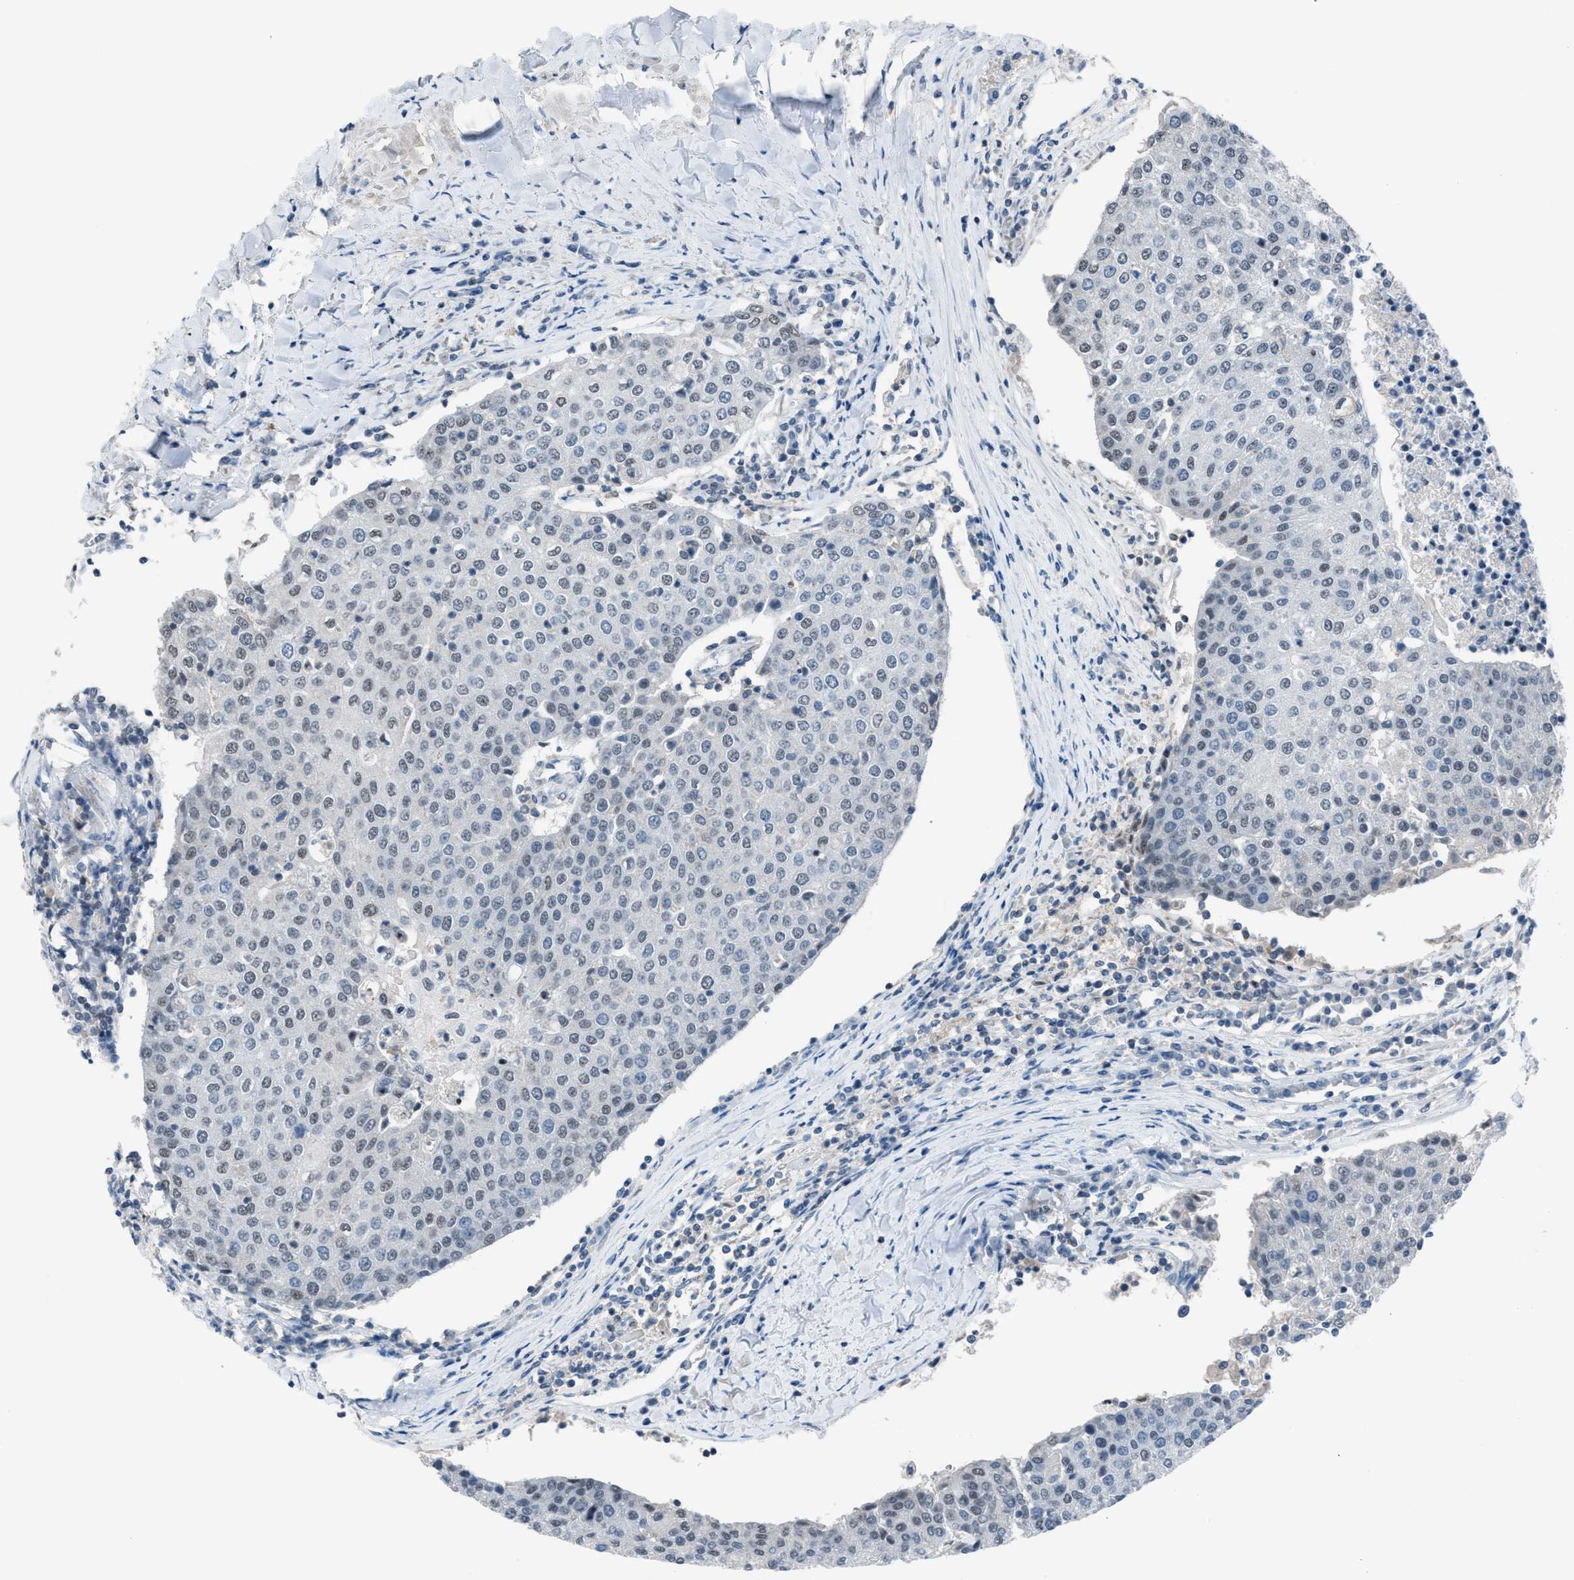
{"staining": {"intensity": "negative", "quantity": "none", "location": "none"}, "tissue": "urothelial cancer", "cell_type": "Tumor cells", "image_type": "cancer", "snomed": [{"axis": "morphology", "description": "Urothelial carcinoma, High grade"}, {"axis": "topography", "description": "Urinary bladder"}], "caption": "This is a micrograph of immunohistochemistry (IHC) staining of high-grade urothelial carcinoma, which shows no staining in tumor cells.", "gene": "ANAPC11", "patient": {"sex": "female", "age": 85}}